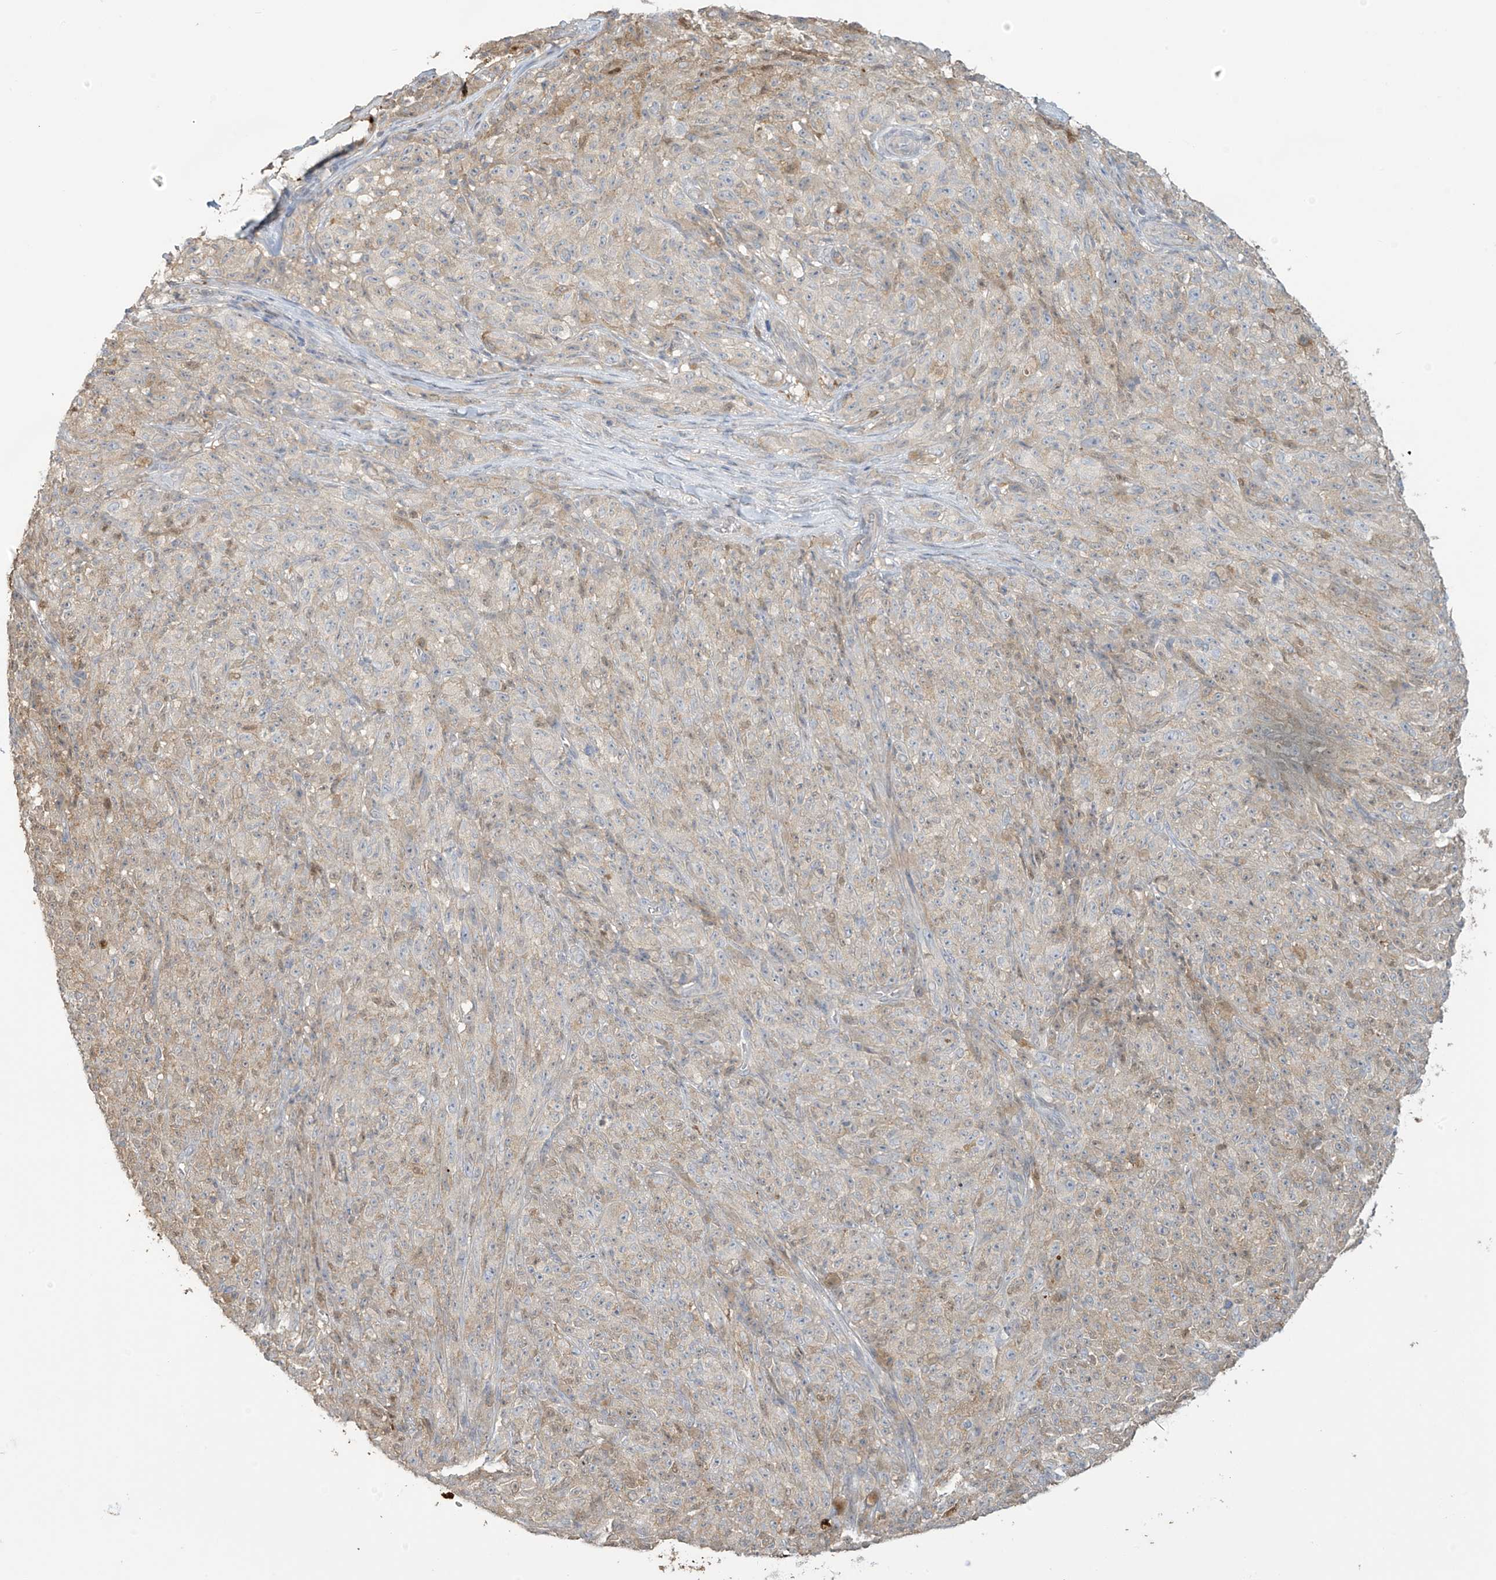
{"staining": {"intensity": "negative", "quantity": "none", "location": "none"}, "tissue": "melanoma", "cell_type": "Tumor cells", "image_type": "cancer", "snomed": [{"axis": "morphology", "description": "Malignant melanoma, NOS"}, {"axis": "topography", "description": "Skin"}], "caption": "Melanoma stained for a protein using immunohistochemistry displays no positivity tumor cells.", "gene": "TAGAP", "patient": {"sex": "female", "age": 82}}